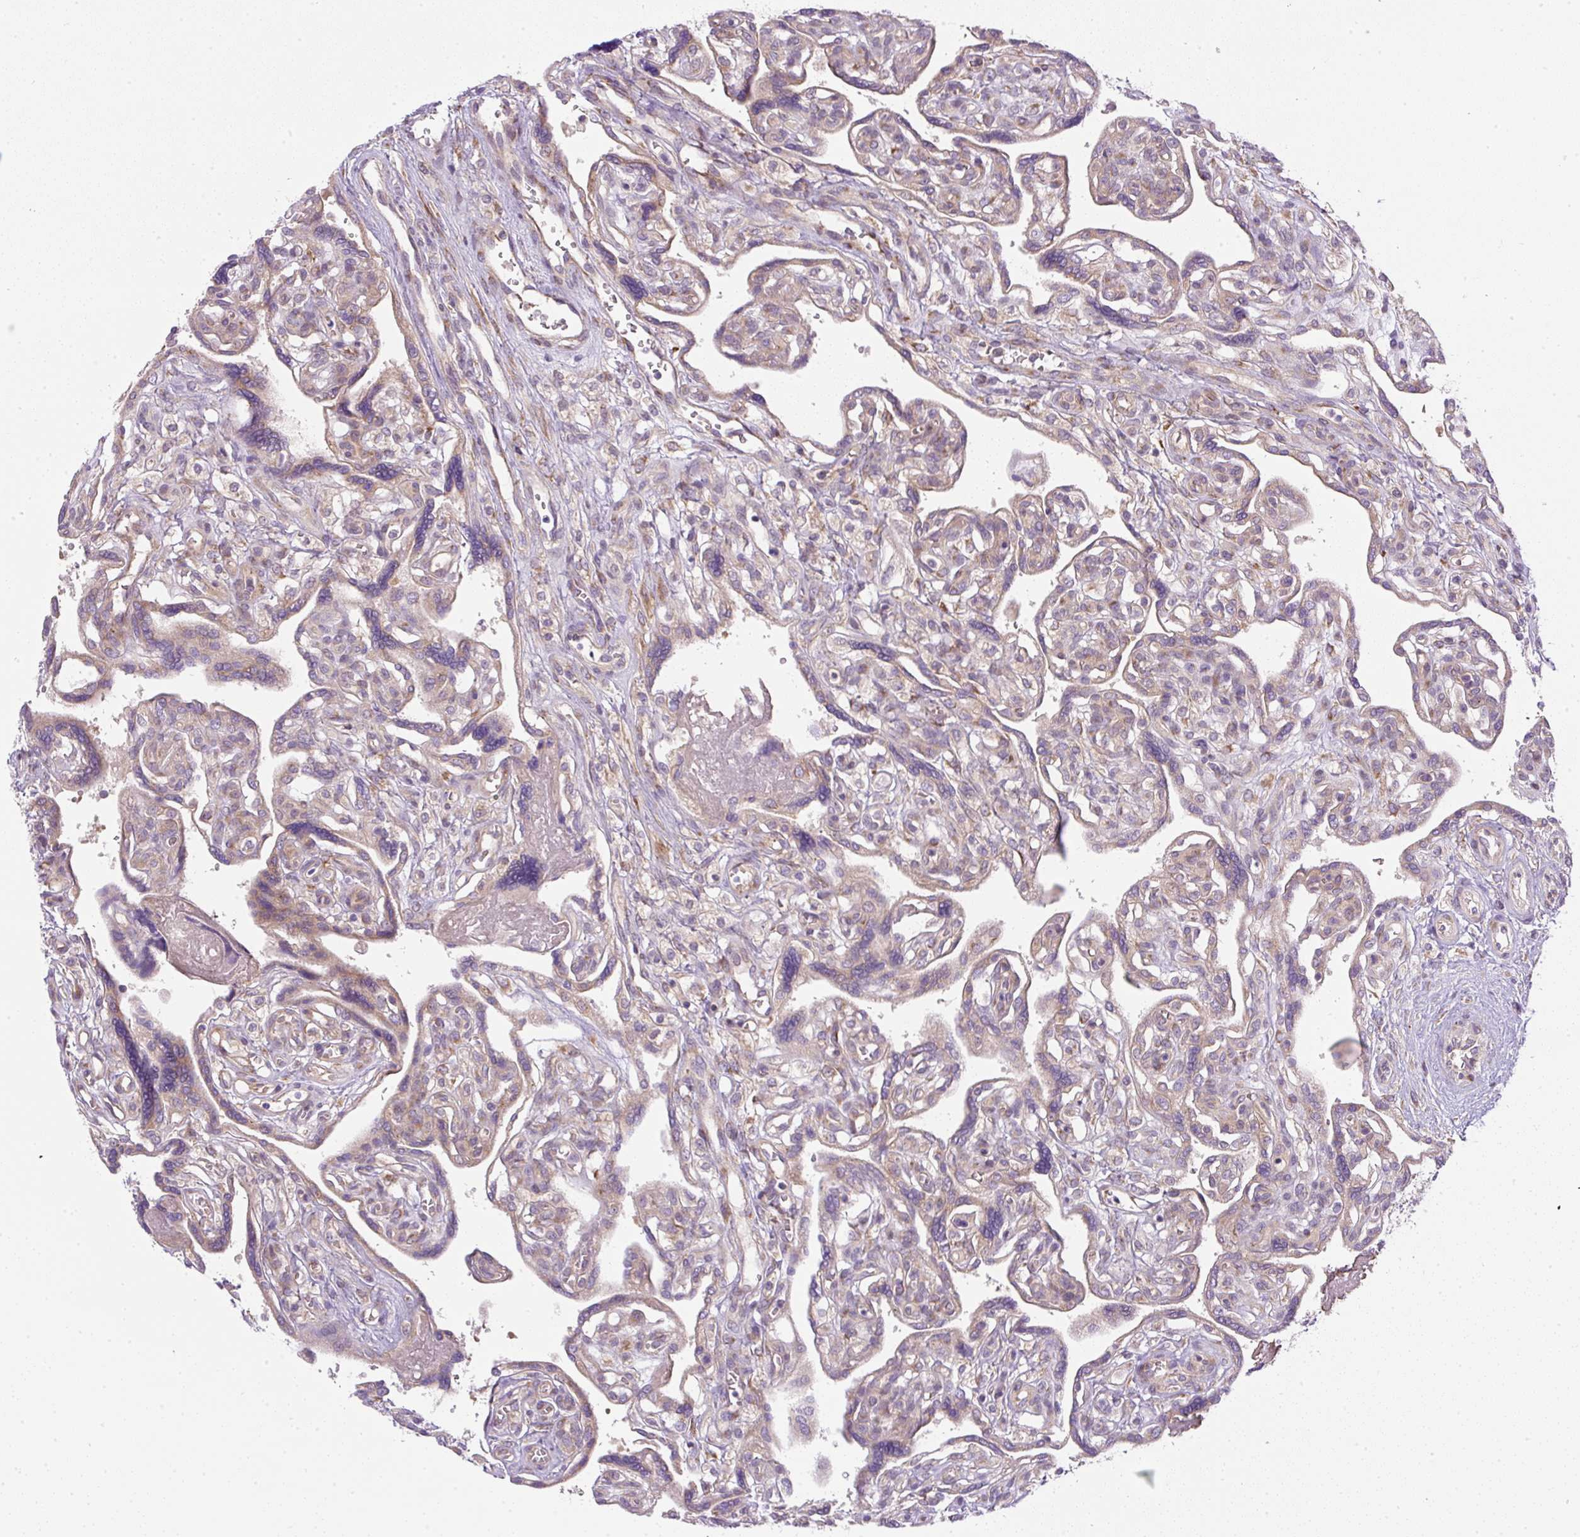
{"staining": {"intensity": "strong", "quantity": "25%-75%", "location": "cytoplasmic/membranous"}, "tissue": "placenta", "cell_type": "Decidual cells", "image_type": "normal", "snomed": [{"axis": "morphology", "description": "Normal tissue, NOS"}, {"axis": "topography", "description": "Placenta"}], "caption": "Immunohistochemistry micrograph of normal placenta: placenta stained using immunohistochemistry exhibits high levels of strong protein expression localized specifically in the cytoplasmic/membranous of decidual cells, appearing as a cytoplasmic/membranous brown color.", "gene": "MLX", "patient": {"sex": "female", "age": 39}}